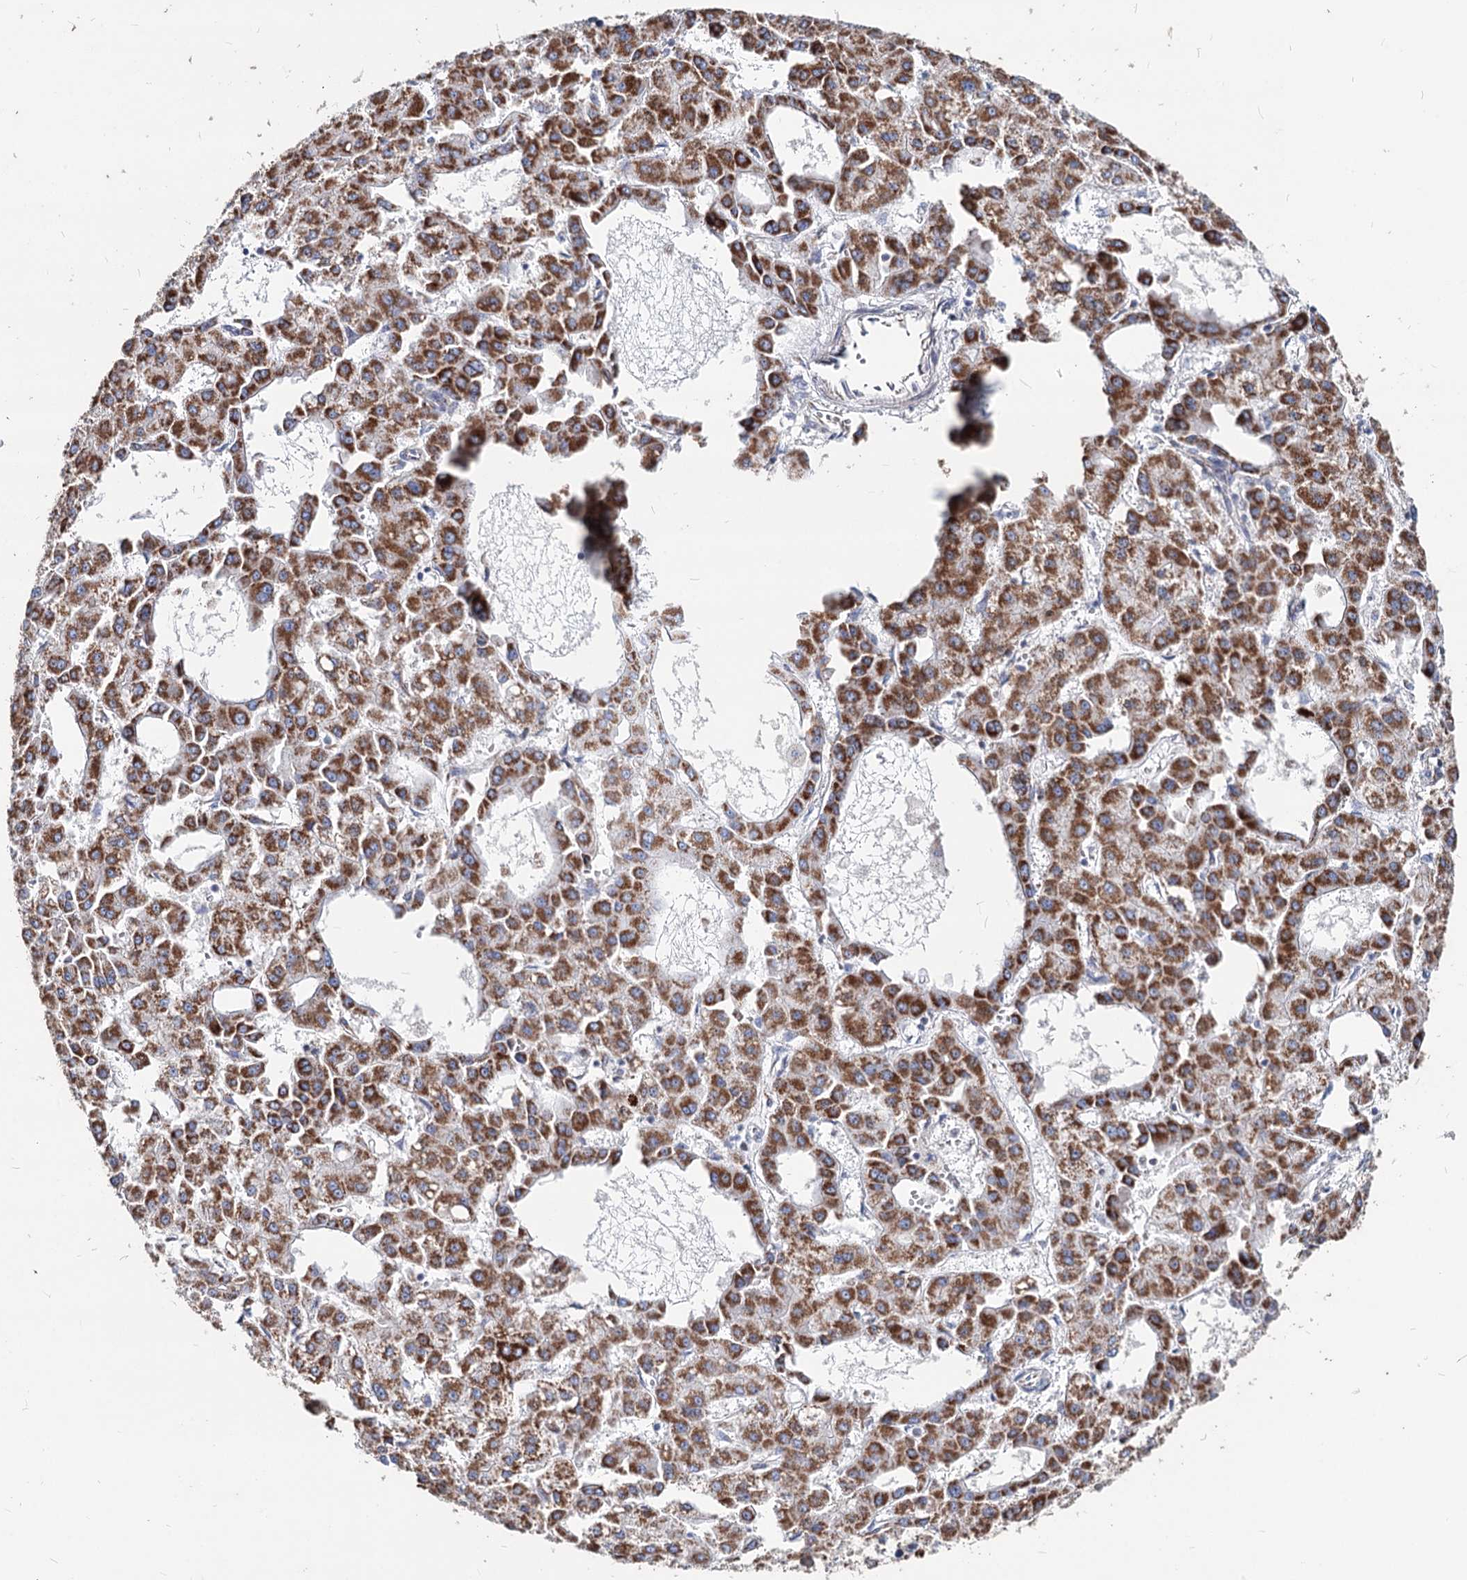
{"staining": {"intensity": "strong", "quantity": ">75%", "location": "cytoplasmic/membranous"}, "tissue": "liver cancer", "cell_type": "Tumor cells", "image_type": "cancer", "snomed": [{"axis": "morphology", "description": "Carcinoma, Hepatocellular, NOS"}, {"axis": "topography", "description": "Liver"}], "caption": "IHC of human liver cancer shows high levels of strong cytoplasmic/membranous positivity in about >75% of tumor cells.", "gene": "MCCC2", "patient": {"sex": "male", "age": 47}}